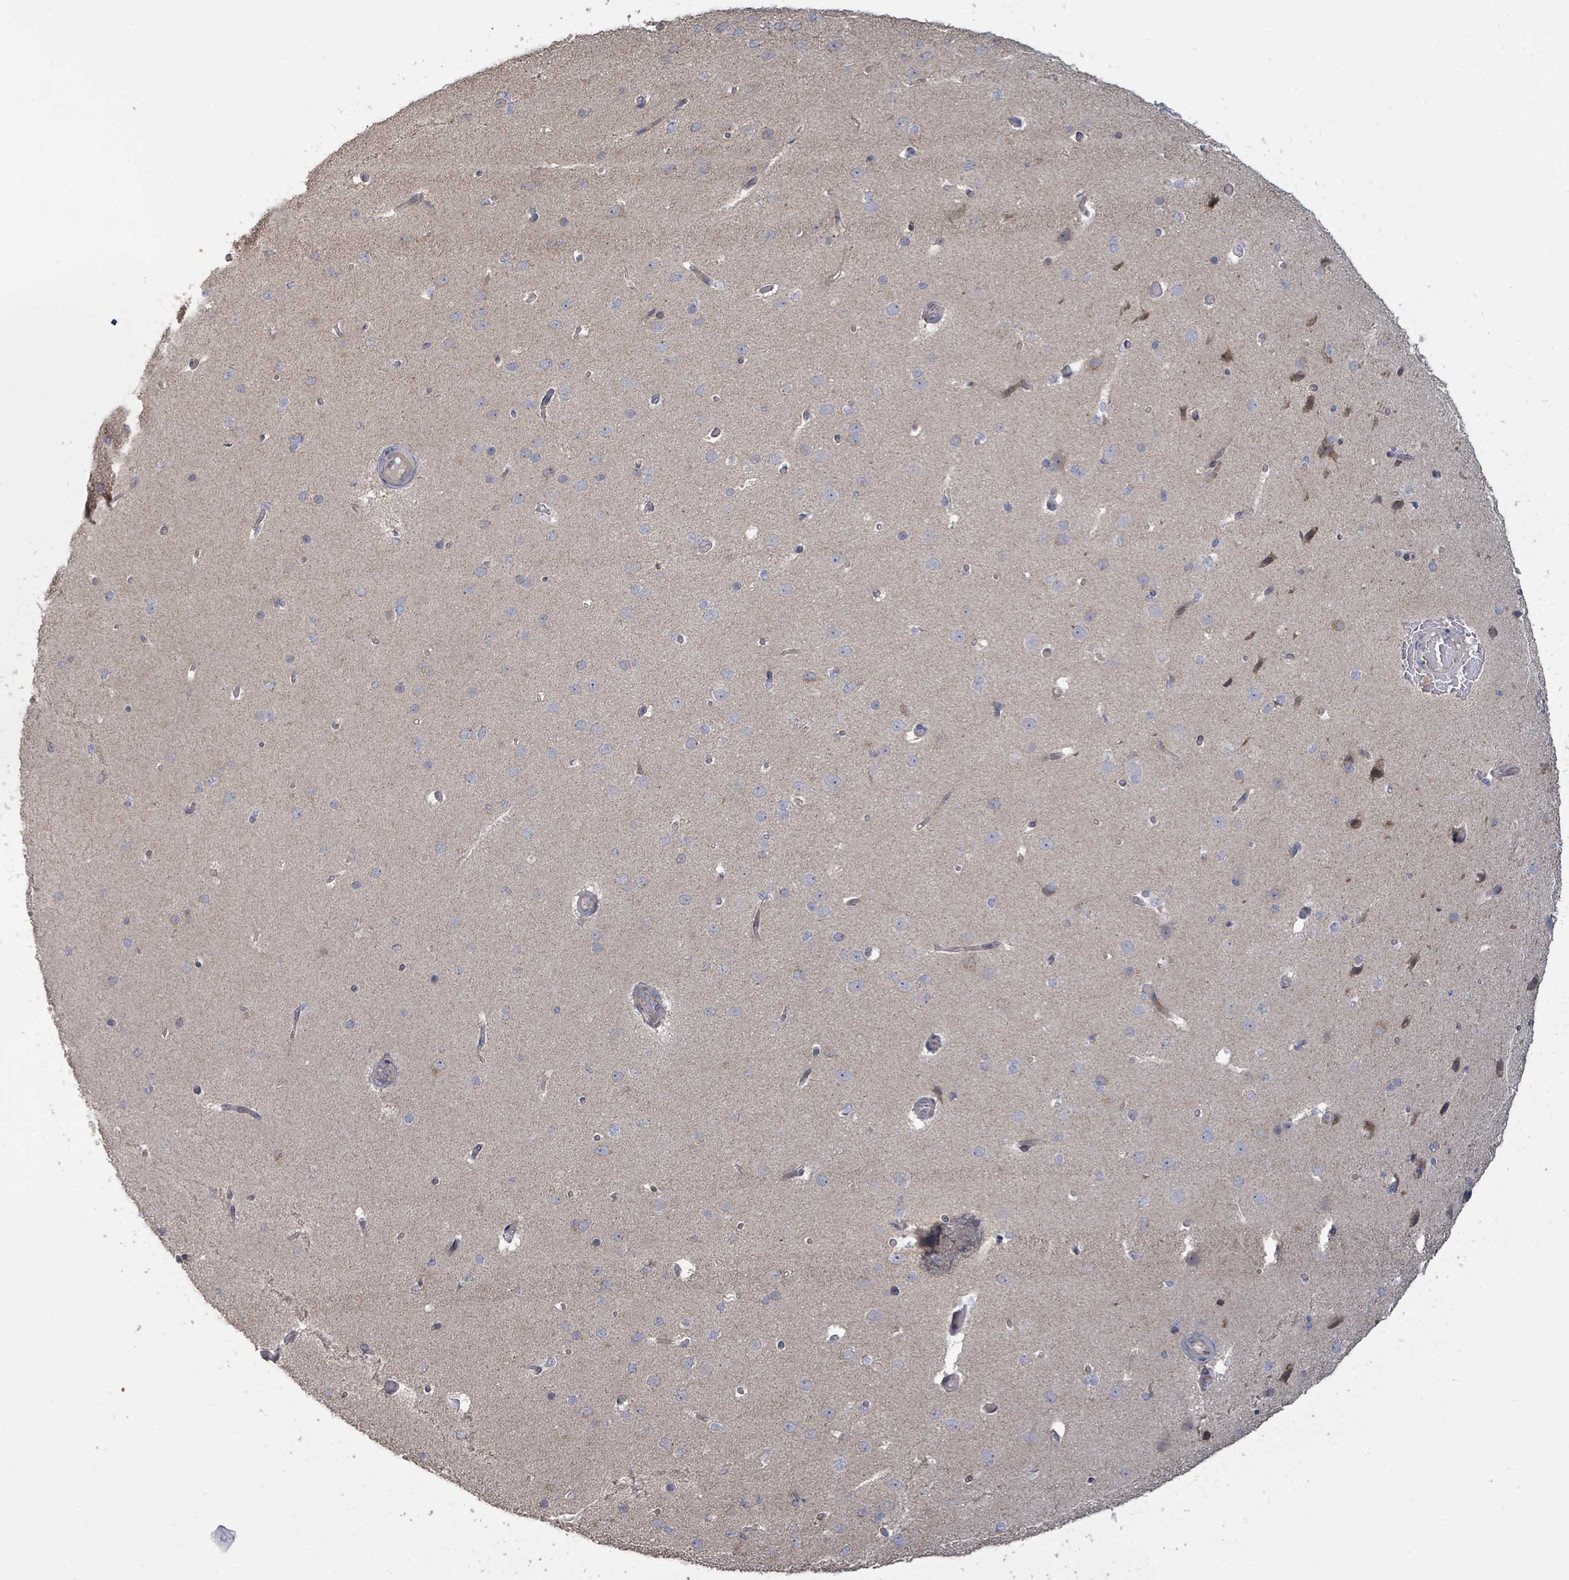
{"staining": {"intensity": "weak", "quantity": "25%-75%", "location": "cytoplasmic/membranous"}, "tissue": "cerebral cortex", "cell_type": "Endothelial cells", "image_type": "normal", "snomed": [{"axis": "morphology", "description": "Normal tissue, NOS"}, {"axis": "morphology", "description": "Inflammation, NOS"}, {"axis": "topography", "description": "Cerebral cortex"}], "caption": "Immunohistochemical staining of normal cerebral cortex reveals 25%-75% levels of weak cytoplasmic/membranous protein staining in approximately 25%-75% of endothelial cells. (Brightfield microscopy of DAB IHC at high magnification).", "gene": "KCNS2", "patient": {"sex": "male", "age": 6}}